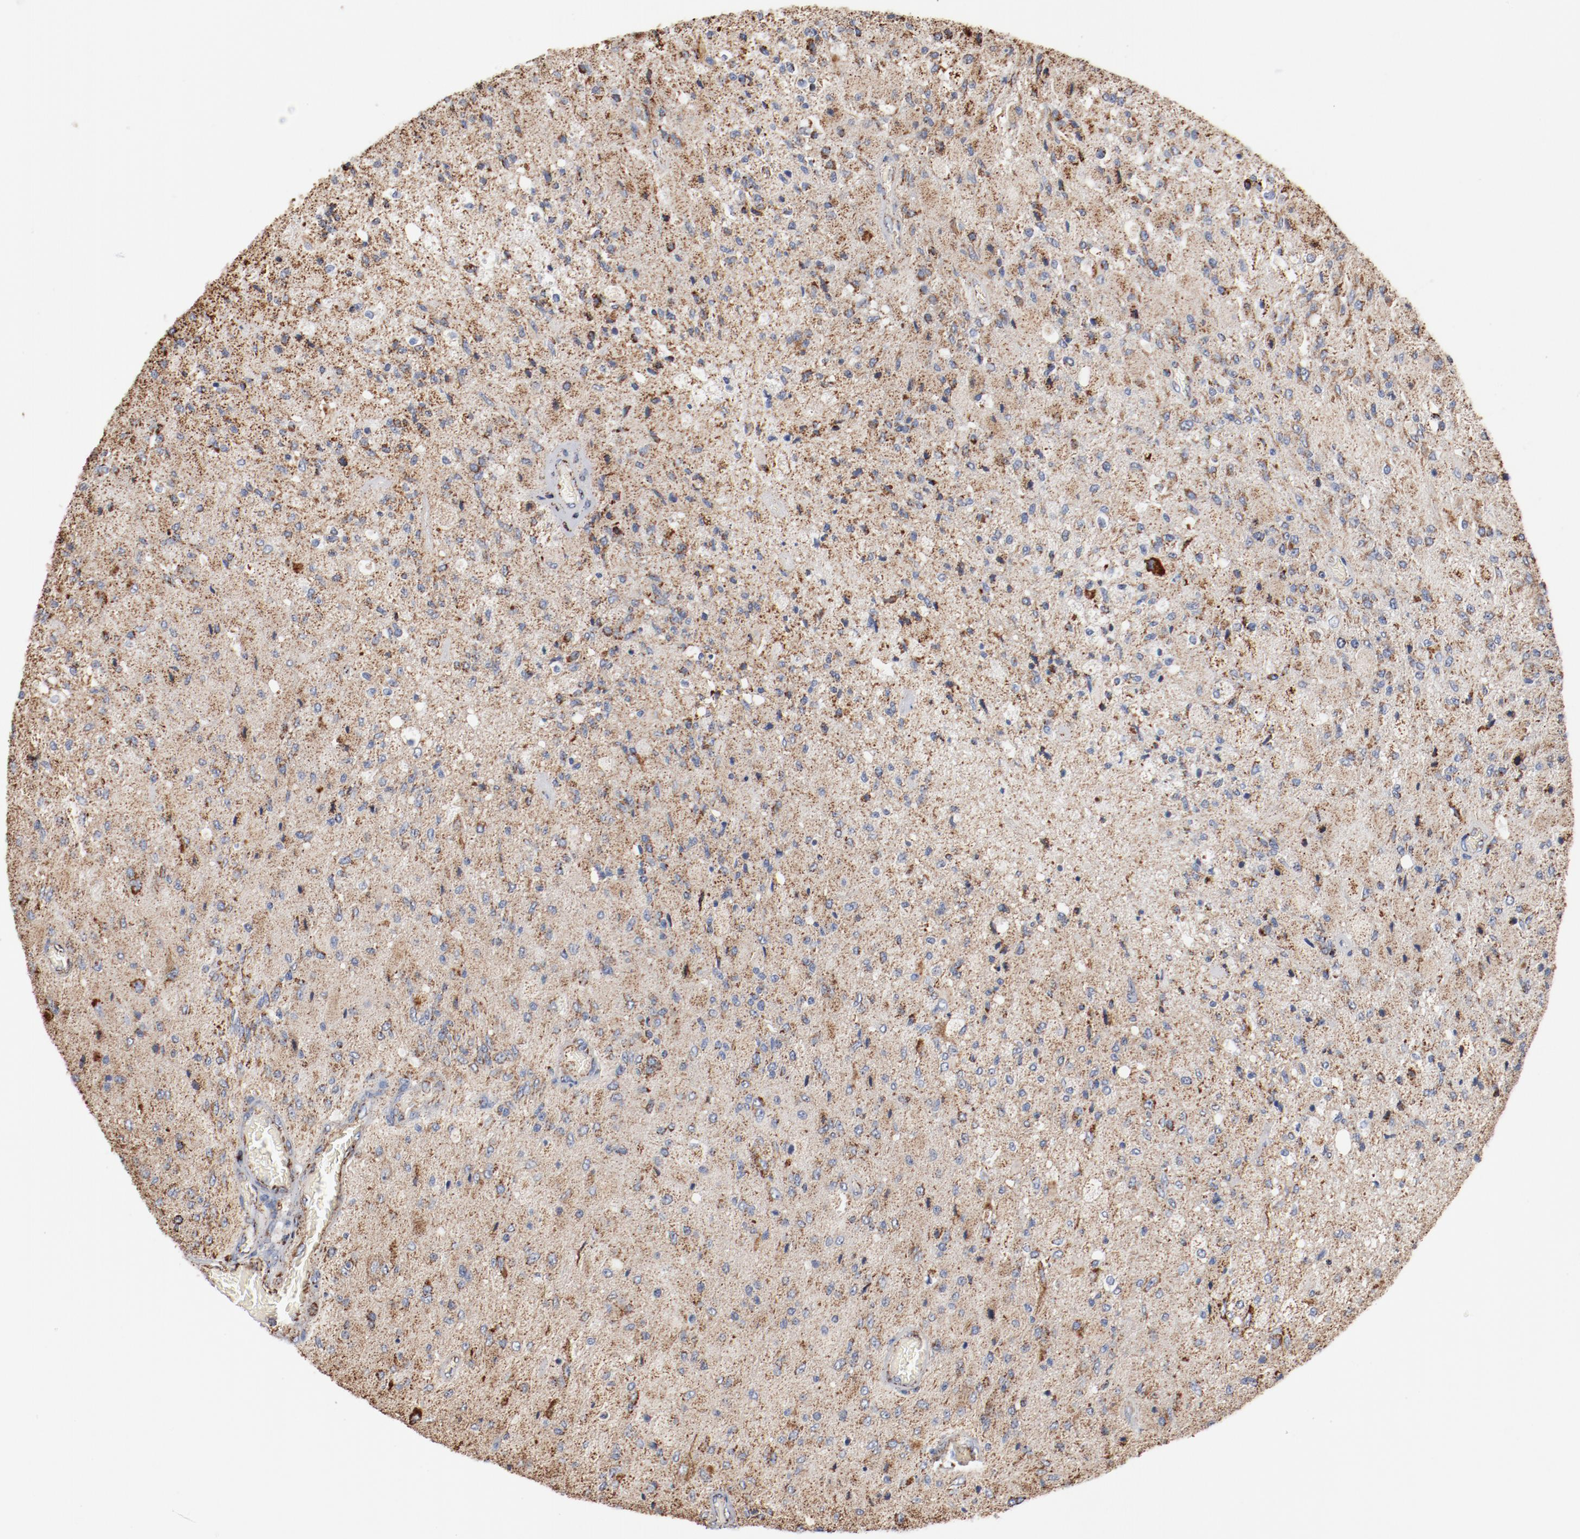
{"staining": {"intensity": "moderate", "quantity": "25%-75%", "location": "cytoplasmic/membranous"}, "tissue": "glioma", "cell_type": "Tumor cells", "image_type": "cancer", "snomed": [{"axis": "morphology", "description": "Normal tissue, NOS"}, {"axis": "morphology", "description": "Glioma, malignant, High grade"}, {"axis": "topography", "description": "Cerebral cortex"}], "caption": "Immunohistochemistry of glioma exhibits medium levels of moderate cytoplasmic/membranous expression in approximately 25%-75% of tumor cells.", "gene": "NDUFS4", "patient": {"sex": "male", "age": 77}}